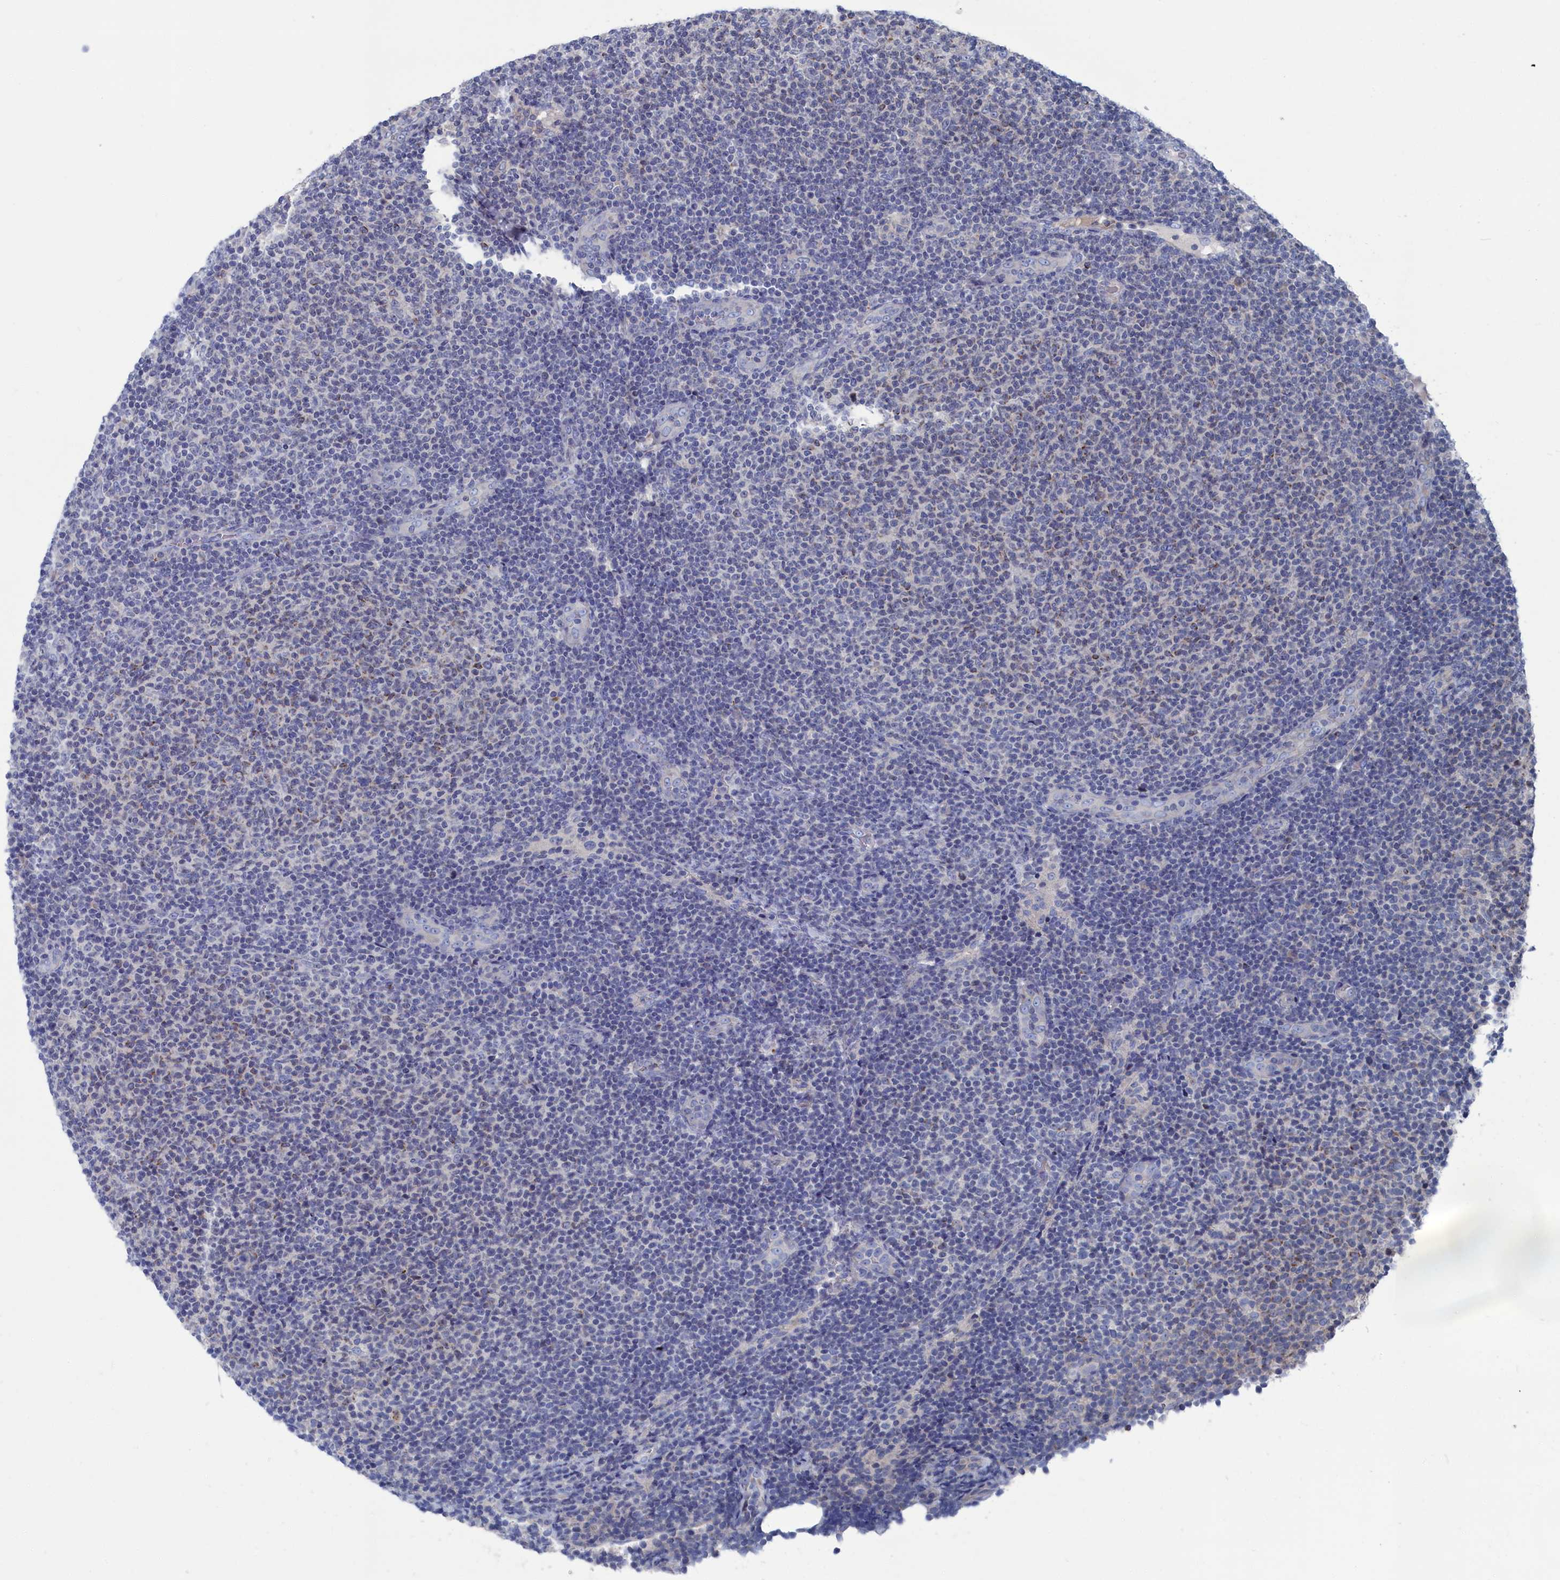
{"staining": {"intensity": "negative", "quantity": "none", "location": "none"}, "tissue": "lymphoma", "cell_type": "Tumor cells", "image_type": "cancer", "snomed": [{"axis": "morphology", "description": "Malignant lymphoma, non-Hodgkin's type, Low grade"}, {"axis": "topography", "description": "Lymph node"}], "caption": "Photomicrograph shows no protein expression in tumor cells of lymphoma tissue.", "gene": "CEND1", "patient": {"sex": "male", "age": 66}}